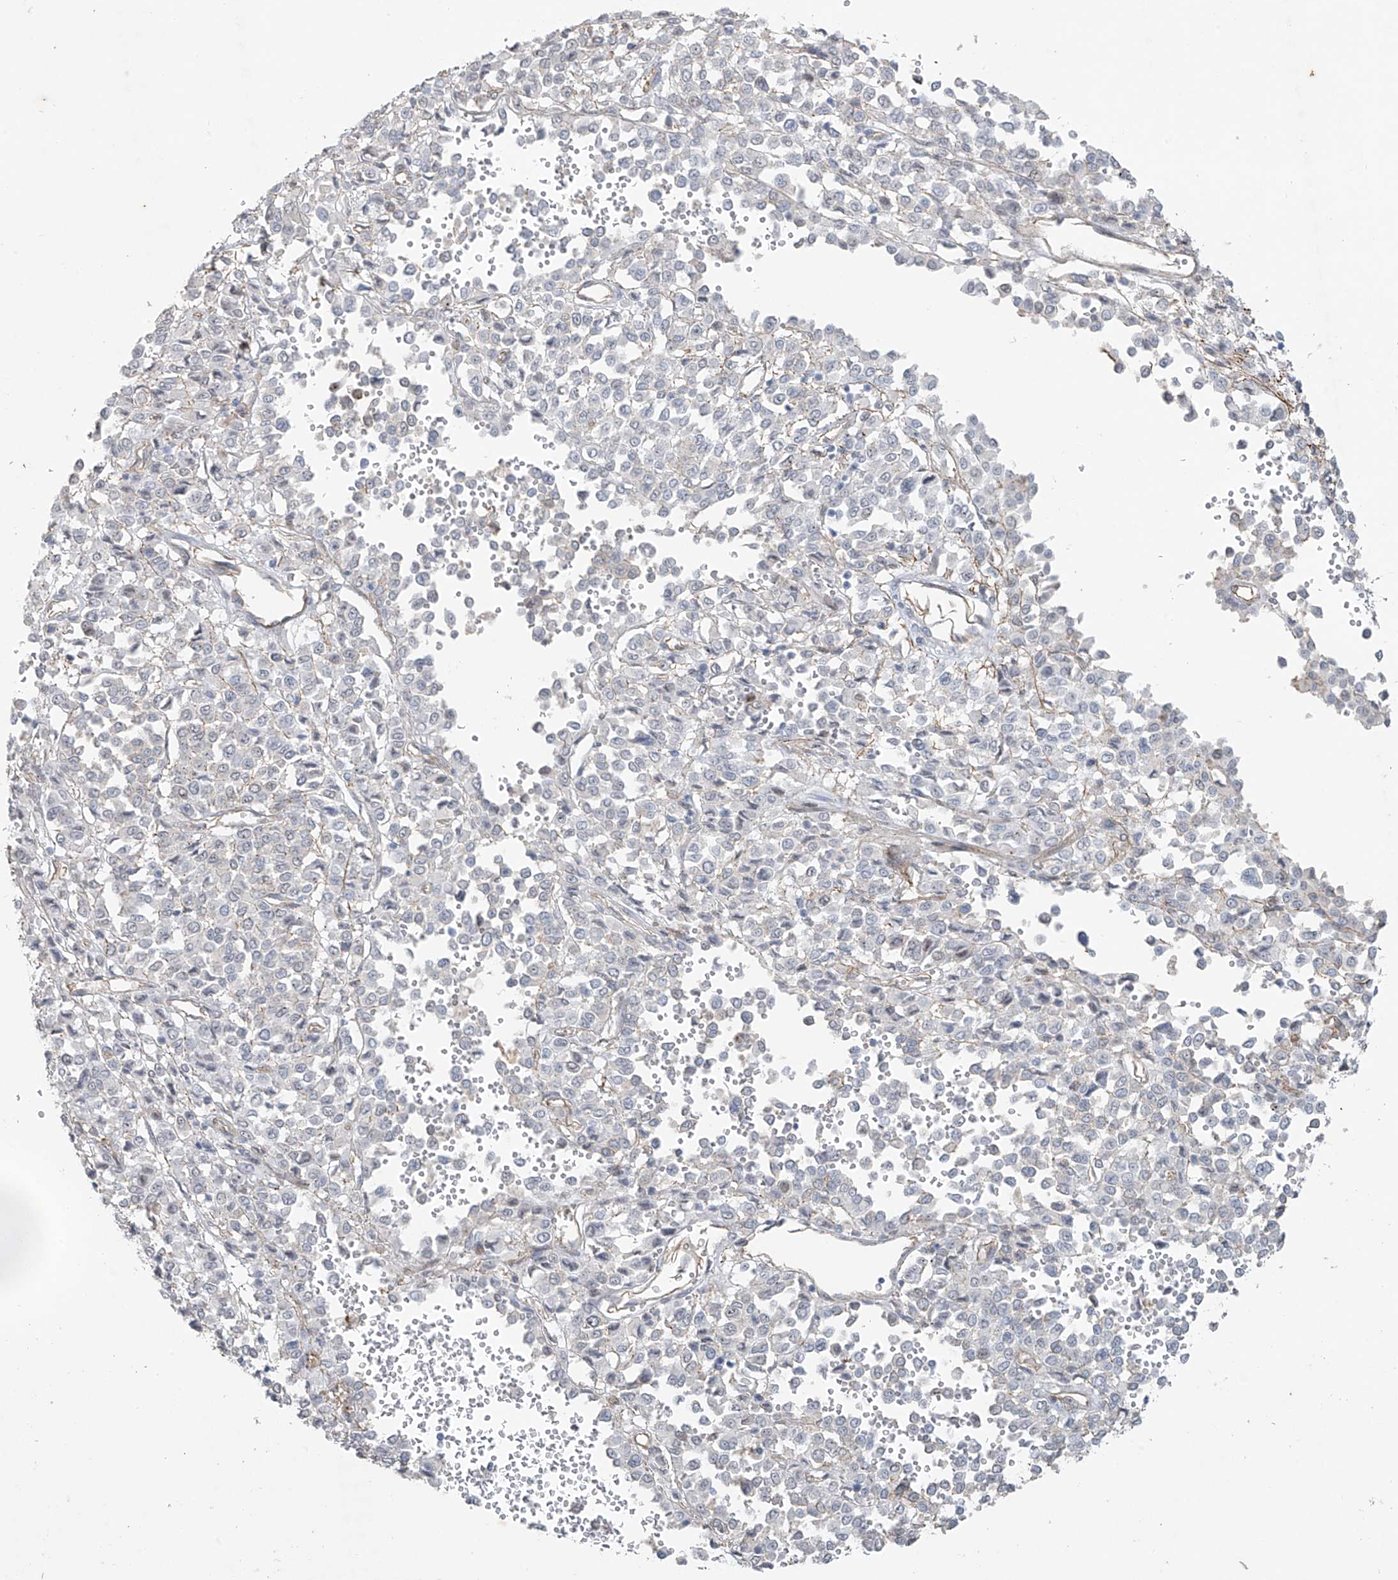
{"staining": {"intensity": "negative", "quantity": "none", "location": "none"}, "tissue": "melanoma", "cell_type": "Tumor cells", "image_type": "cancer", "snomed": [{"axis": "morphology", "description": "Malignant melanoma, Metastatic site"}, {"axis": "topography", "description": "Pancreas"}], "caption": "Immunohistochemistry (IHC) photomicrograph of neoplastic tissue: human melanoma stained with DAB (3,3'-diaminobenzidine) demonstrates no significant protein staining in tumor cells.", "gene": "TUBE1", "patient": {"sex": "female", "age": 30}}